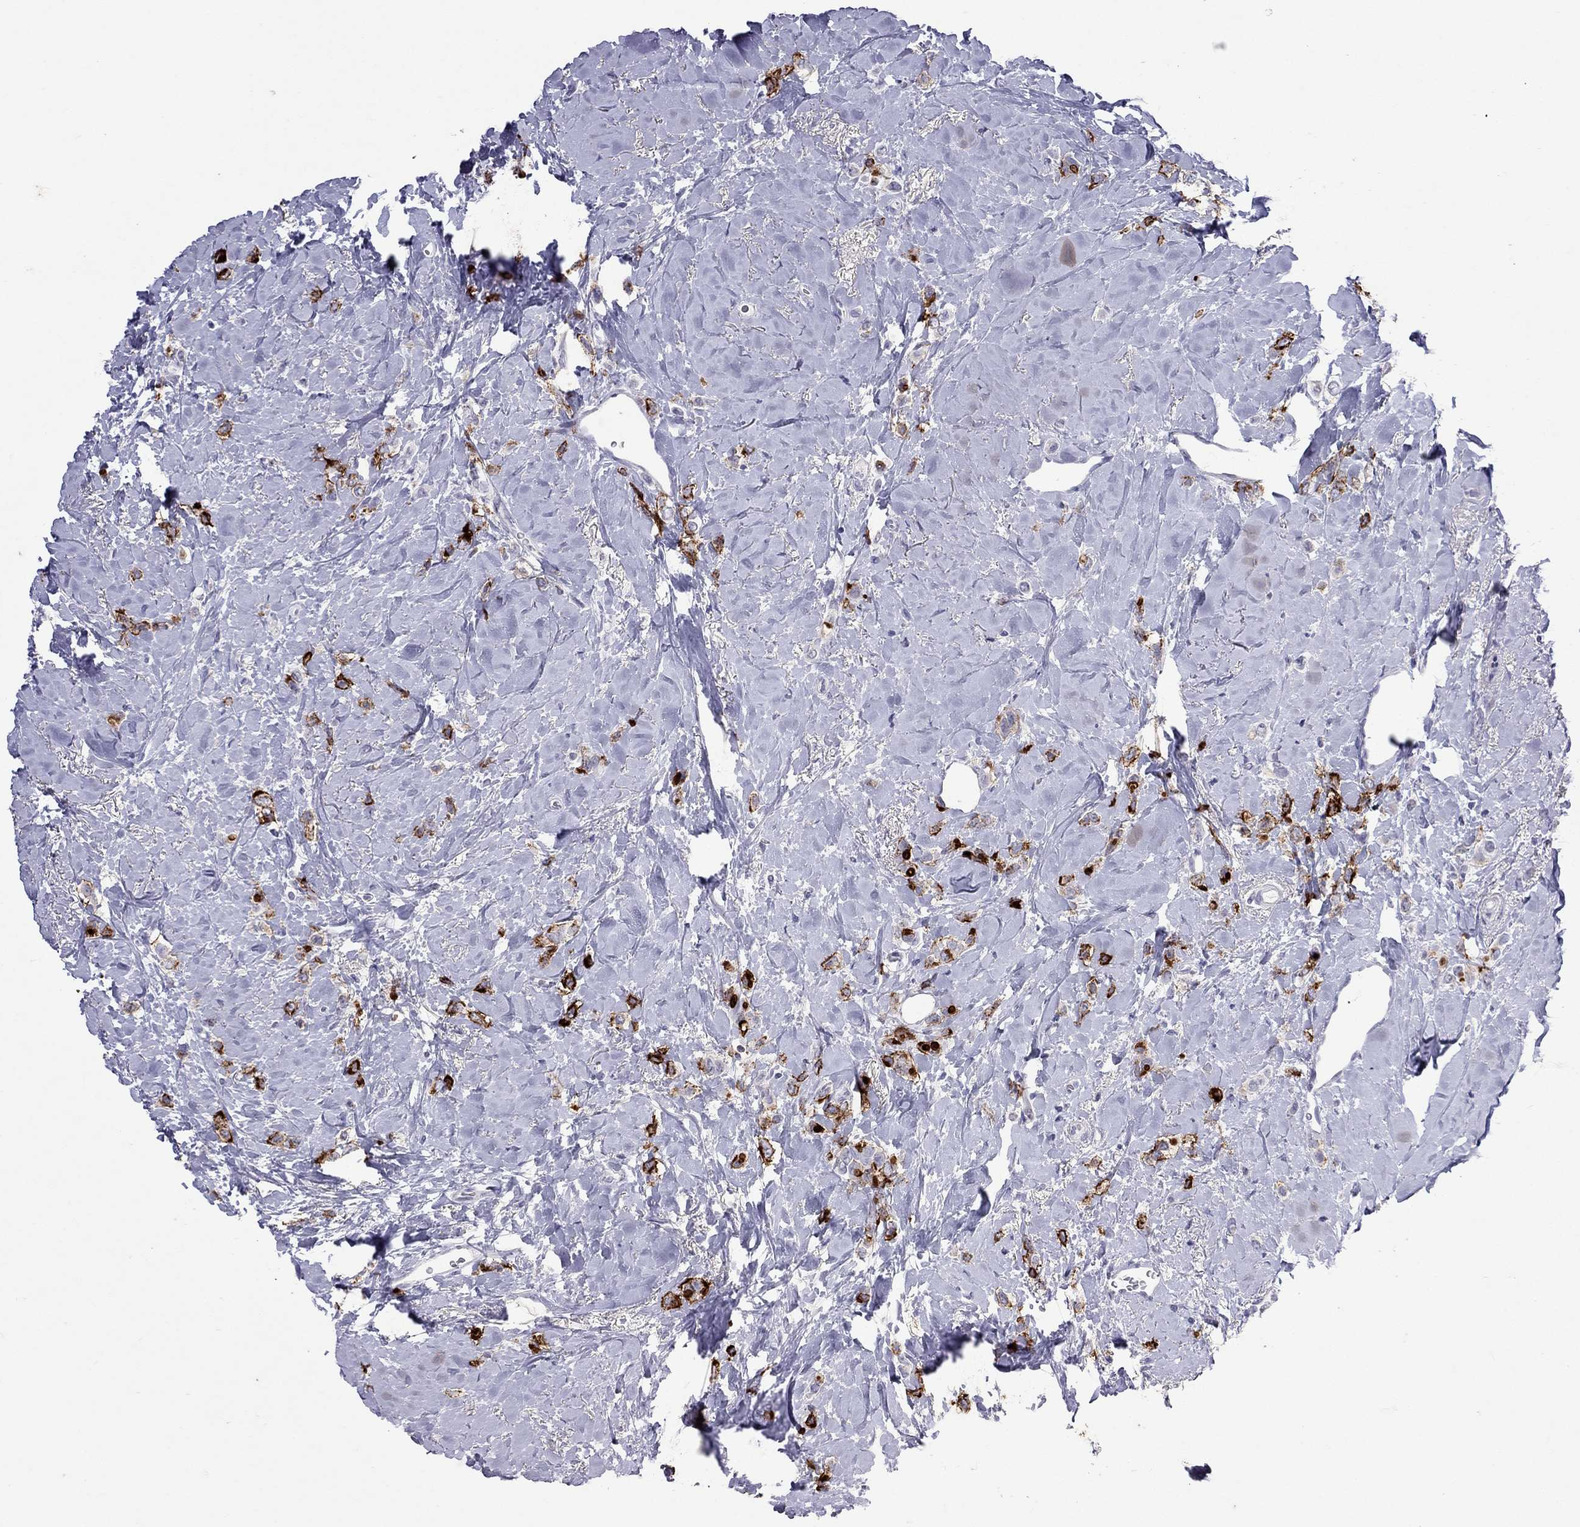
{"staining": {"intensity": "strong", "quantity": "25%-75%", "location": "cytoplasmic/membranous"}, "tissue": "breast cancer", "cell_type": "Tumor cells", "image_type": "cancer", "snomed": [{"axis": "morphology", "description": "Lobular carcinoma"}, {"axis": "topography", "description": "Breast"}], "caption": "Protein staining by IHC exhibits strong cytoplasmic/membranous staining in approximately 25%-75% of tumor cells in breast cancer.", "gene": "MUC16", "patient": {"sex": "female", "age": 66}}